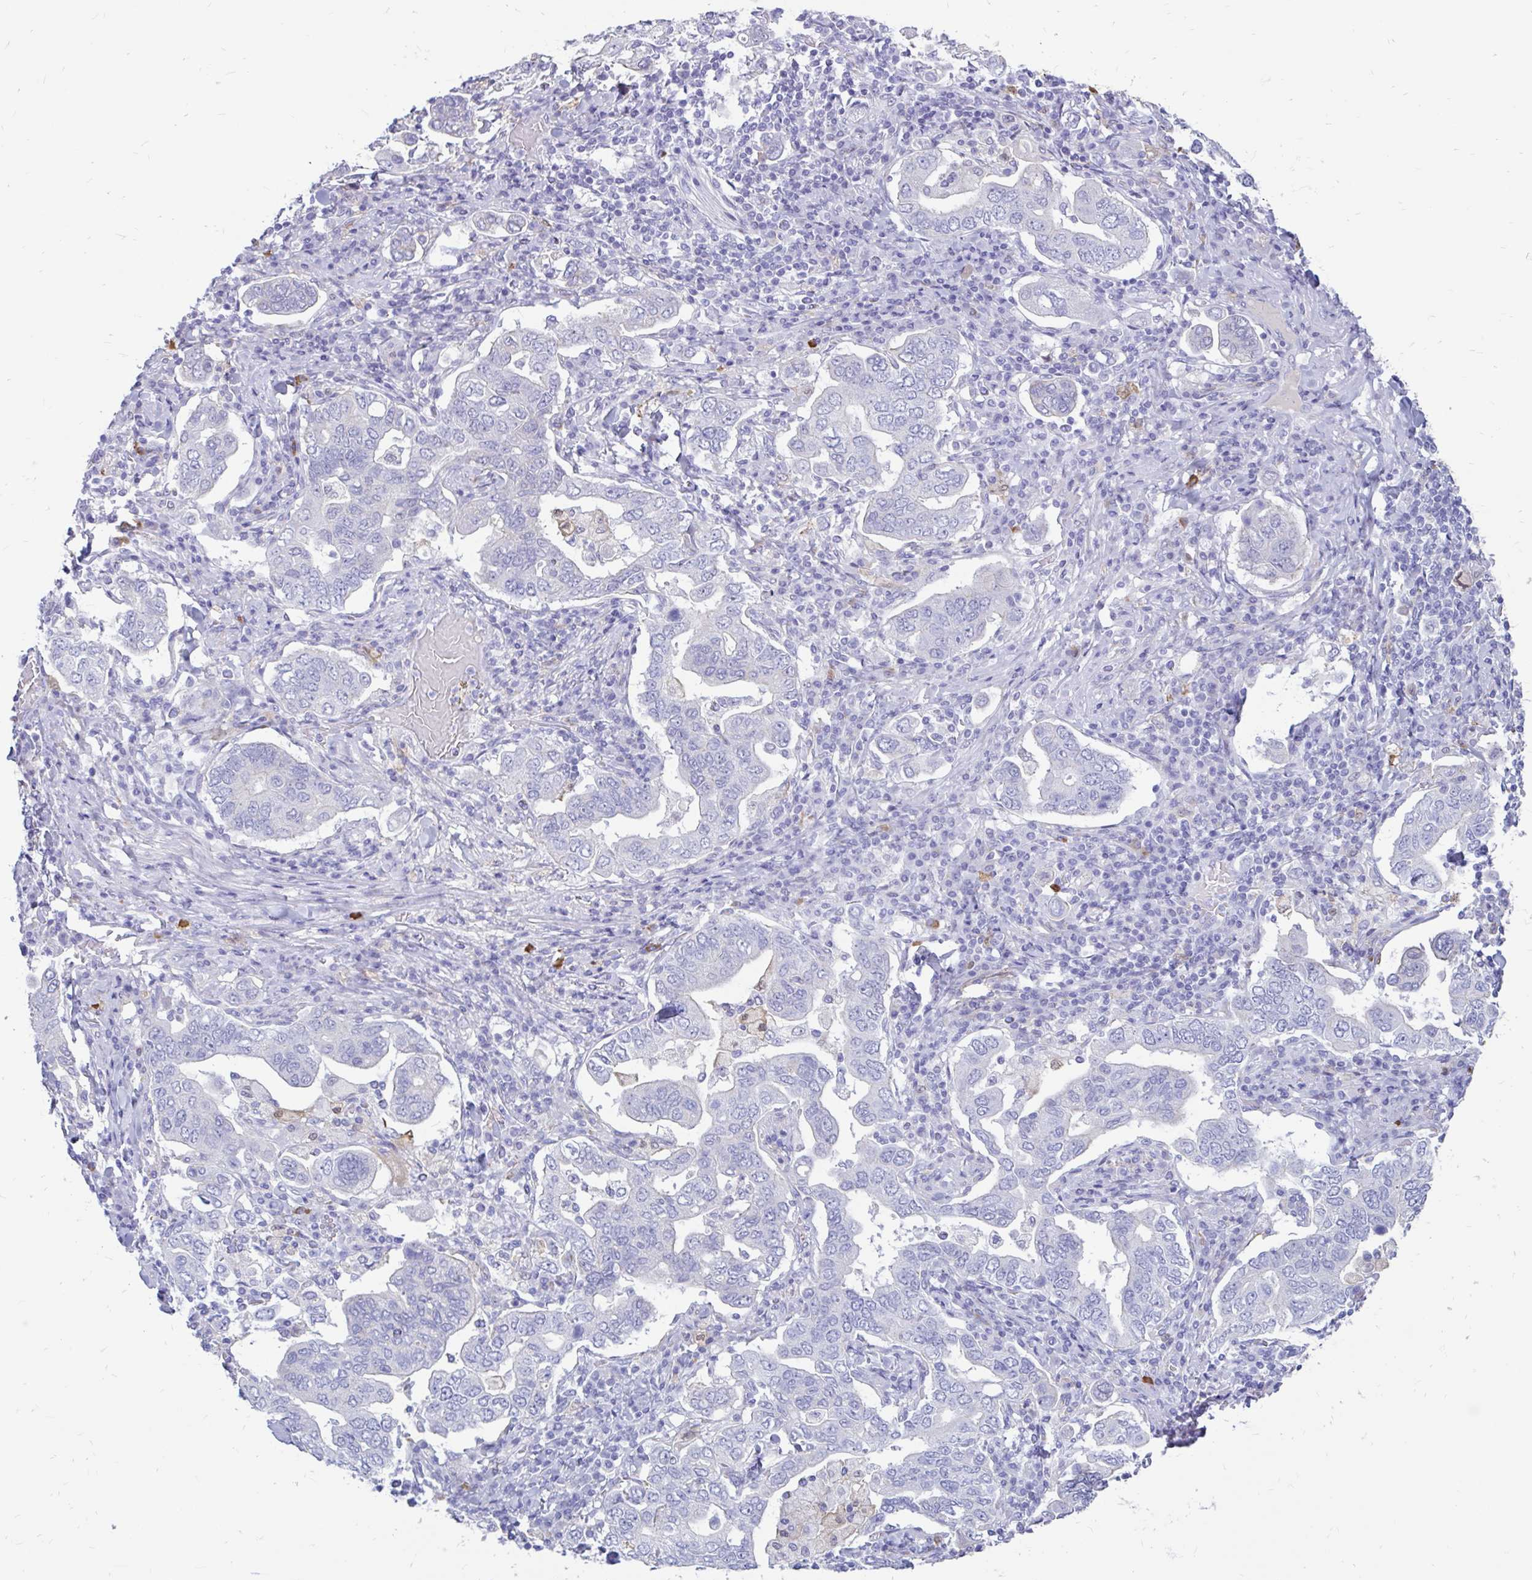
{"staining": {"intensity": "negative", "quantity": "none", "location": "none"}, "tissue": "stomach cancer", "cell_type": "Tumor cells", "image_type": "cancer", "snomed": [{"axis": "morphology", "description": "Adenocarcinoma, NOS"}, {"axis": "topography", "description": "Stomach, upper"}, {"axis": "topography", "description": "Stomach"}], "caption": "Histopathology image shows no protein expression in tumor cells of adenocarcinoma (stomach) tissue. The staining was performed using DAB to visualize the protein expression in brown, while the nuclei were stained in blue with hematoxylin (Magnification: 20x).", "gene": "IGSF5", "patient": {"sex": "male", "age": 62}}